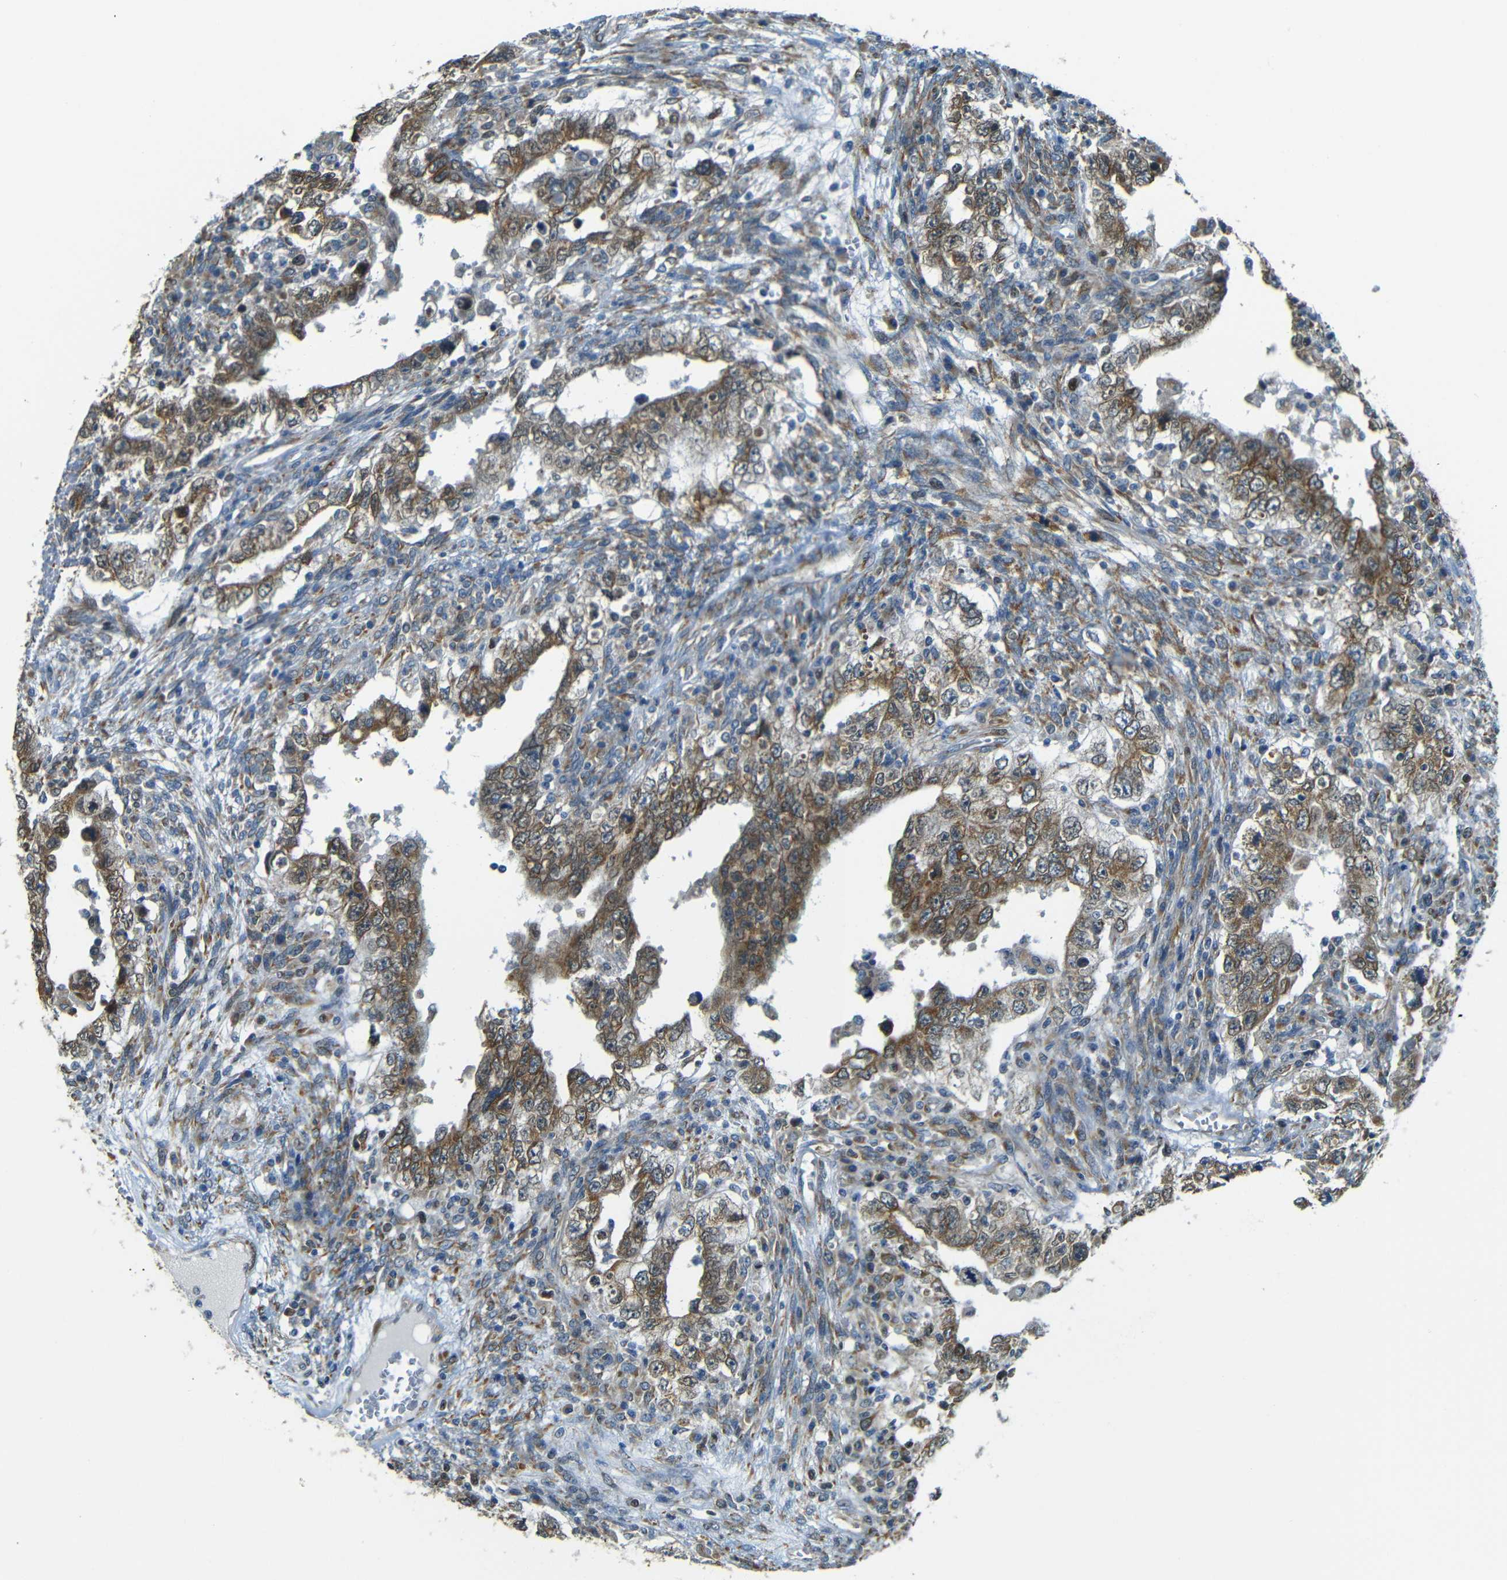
{"staining": {"intensity": "moderate", "quantity": ">75%", "location": "cytoplasmic/membranous"}, "tissue": "testis cancer", "cell_type": "Tumor cells", "image_type": "cancer", "snomed": [{"axis": "morphology", "description": "Carcinoma, Embryonal, NOS"}, {"axis": "topography", "description": "Testis"}], "caption": "Immunohistochemical staining of human testis cancer displays moderate cytoplasmic/membranous protein positivity in about >75% of tumor cells.", "gene": "VAPB", "patient": {"sex": "male", "age": 26}}